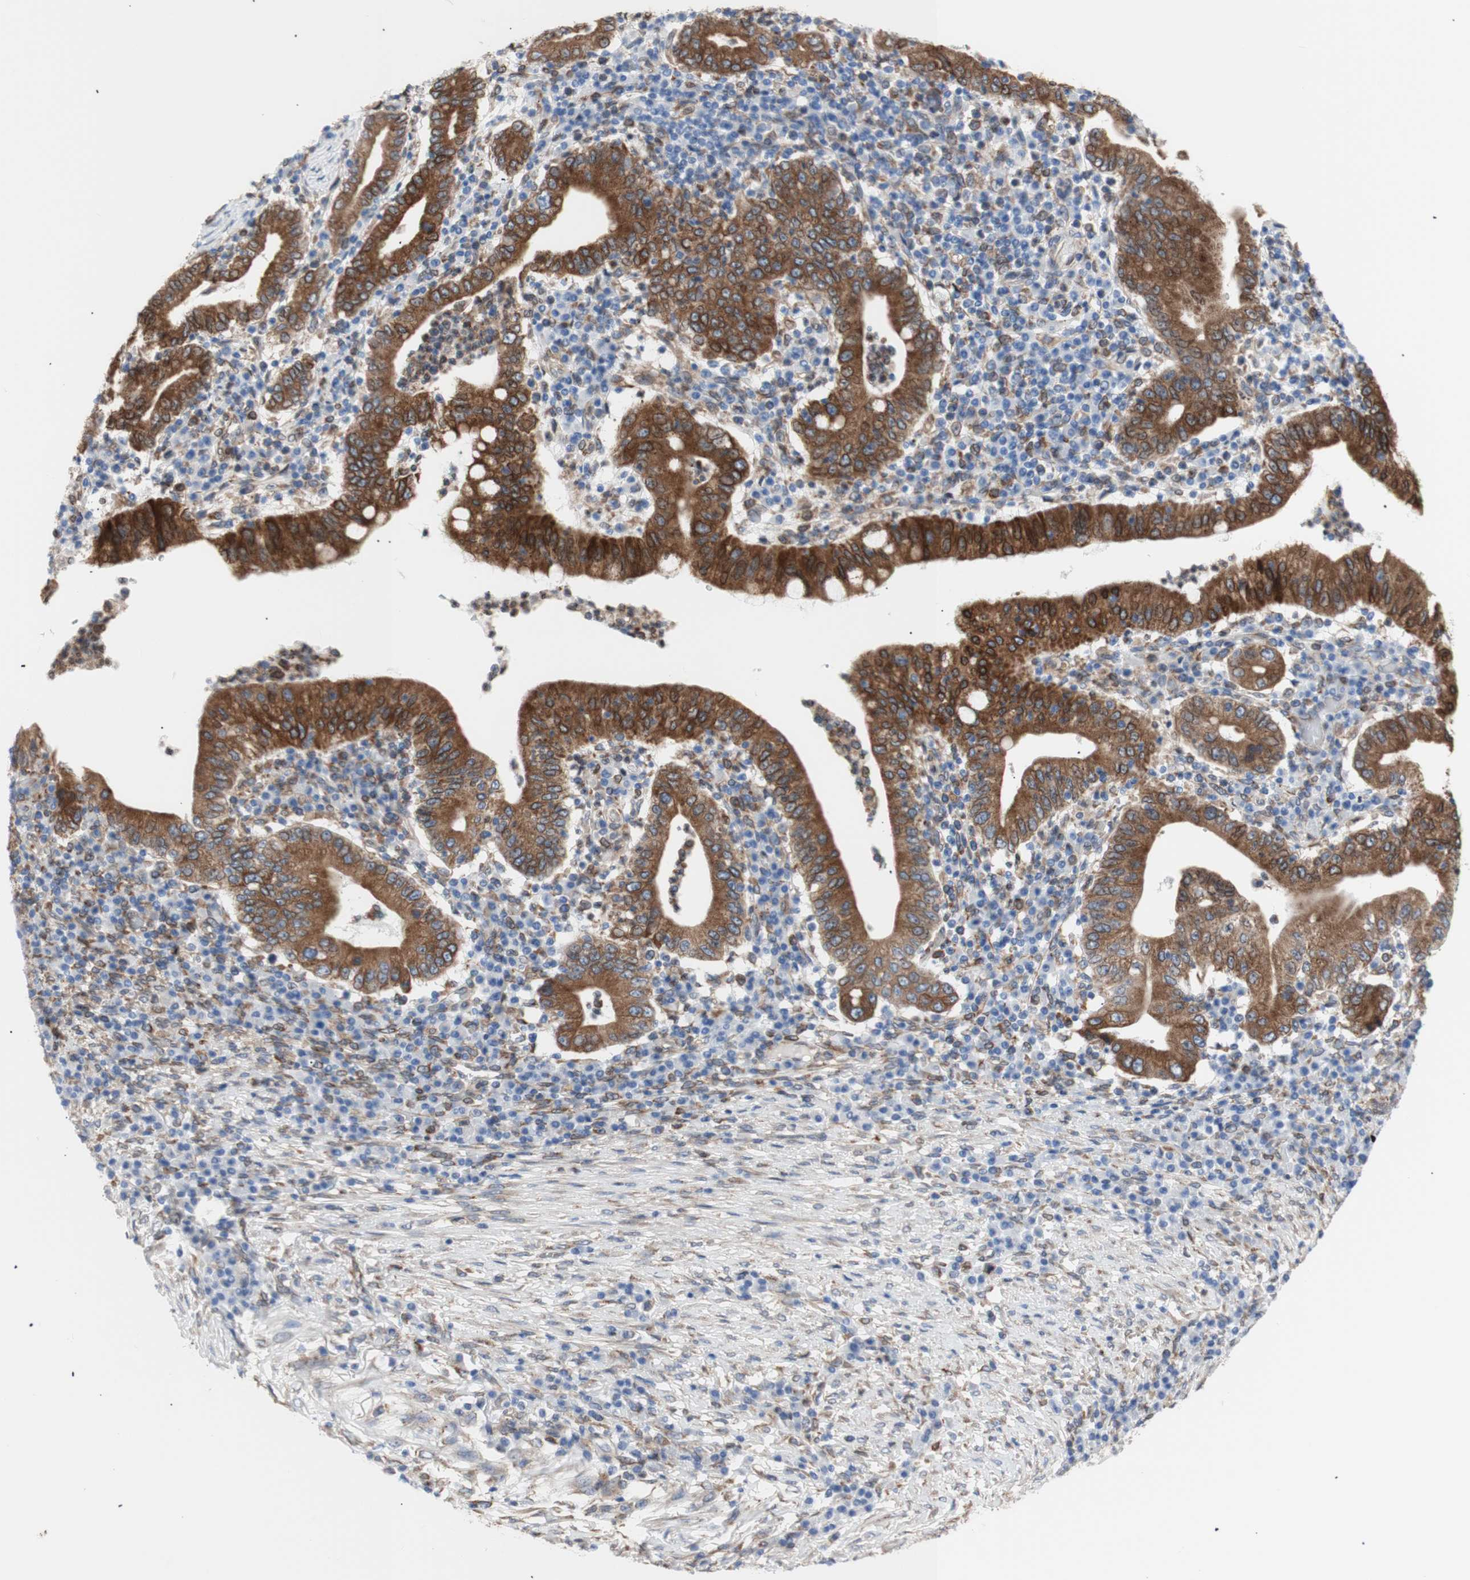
{"staining": {"intensity": "strong", "quantity": ">75%", "location": "cytoplasmic/membranous"}, "tissue": "stomach cancer", "cell_type": "Tumor cells", "image_type": "cancer", "snomed": [{"axis": "morphology", "description": "Normal tissue, NOS"}, {"axis": "morphology", "description": "Adenocarcinoma, NOS"}, {"axis": "topography", "description": "Esophagus"}, {"axis": "topography", "description": "Stomach, upper"}, {"axis": "topography", "description": "Peripheral nerve tissue"}], "caption": "Immunohistochemical staining of human adenocarcinoma (stomach) demonstrates strong cytoplasmic/membranous protein staining in approximately >75% of tumor cells. The staining was performed using DAB, with brown indicating positive protein expression. Nuclei are stained blue with hematoxylin.", "gene": "ERLIN1", "patient": {"sex": "male", "age": 62}}